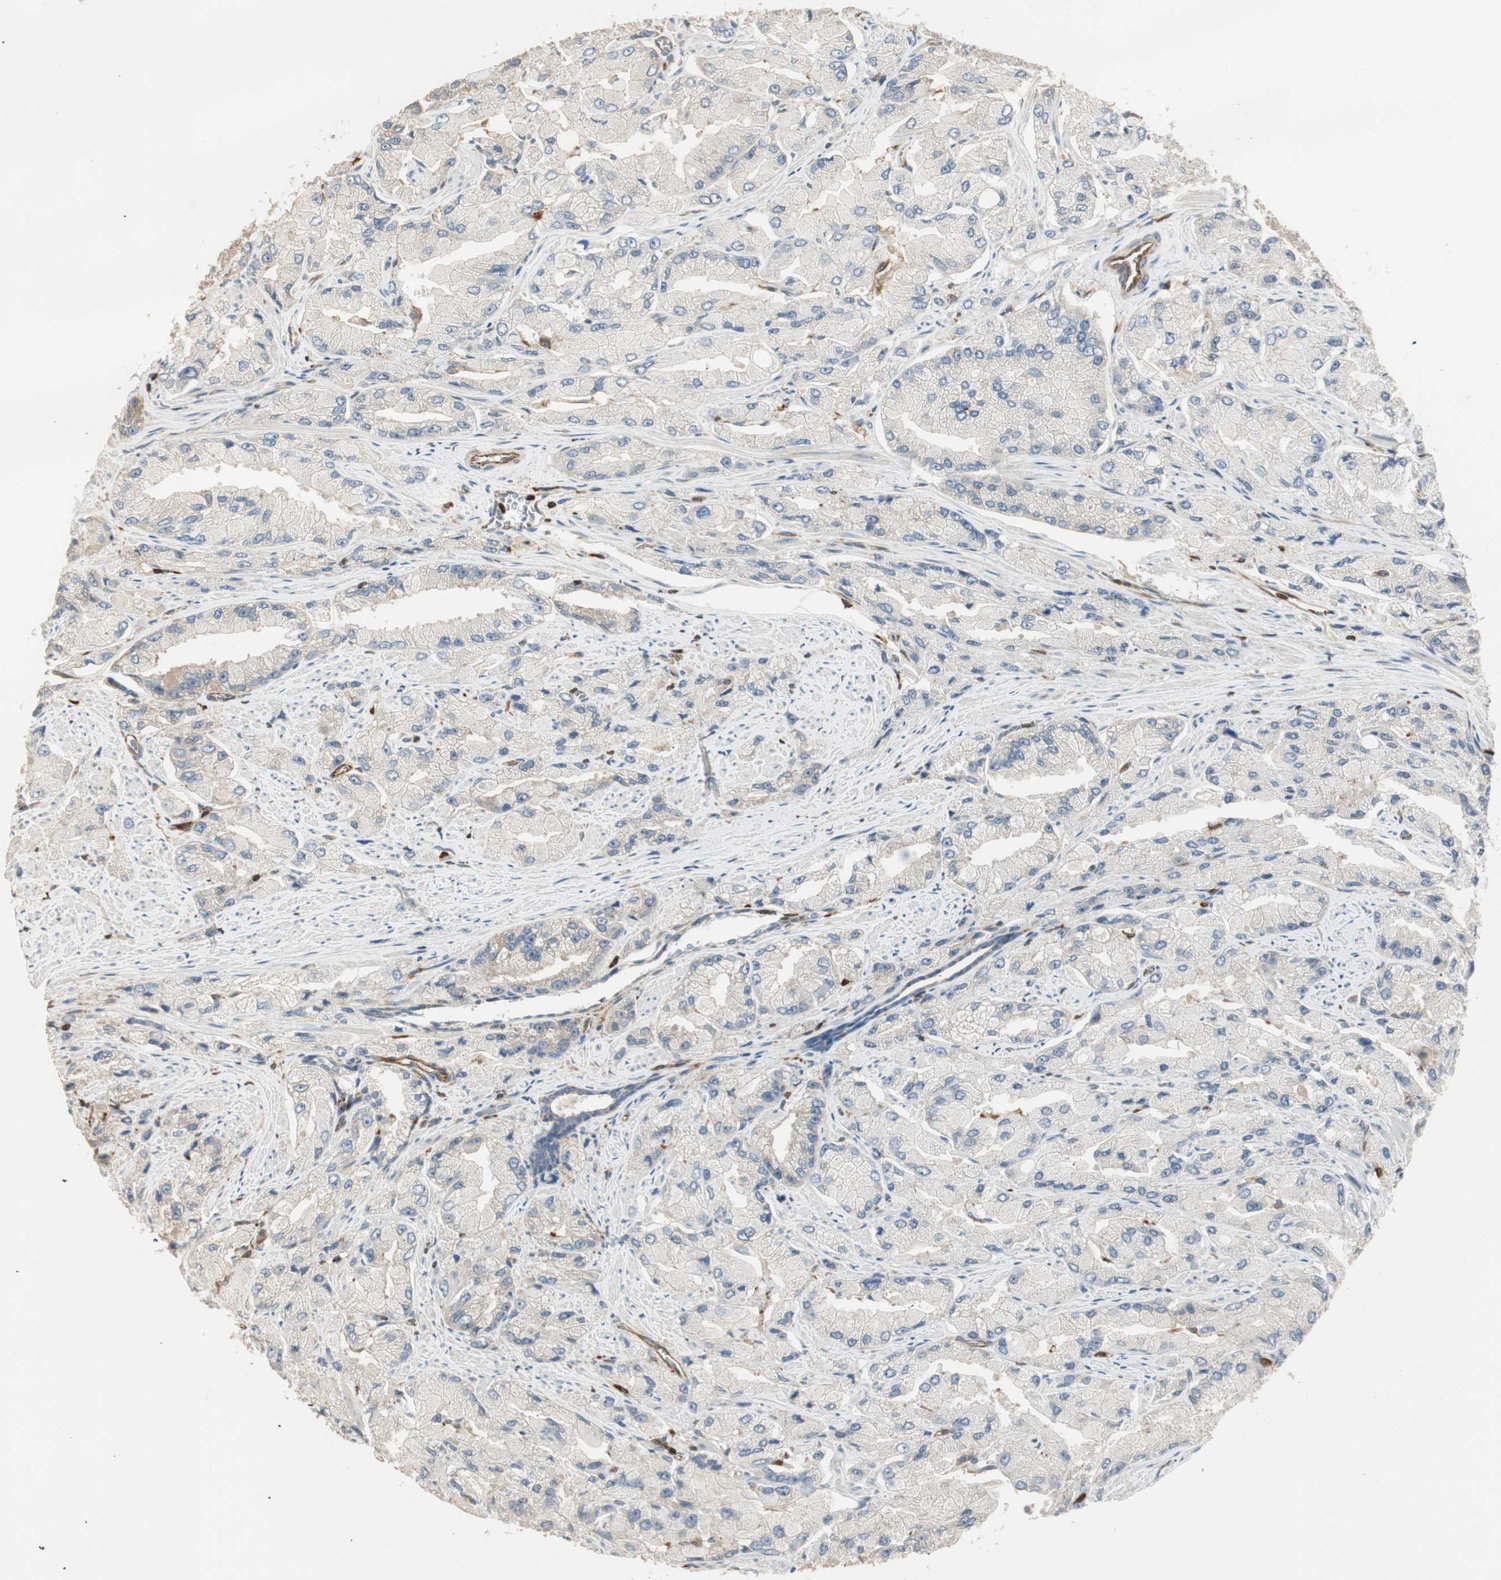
{"staining": {"intensity": "negative", "quantity": "none", "location": "none"}, "tissue": "prostate cancer", "cell_type": "Tumor cells", "image_type": "cancer", "snomed": [{"axis": "morphology", "description": "Adenocarcinoma, High grade"}, {"axis": "topography", "description": "Prostate"}], "caption": "An image of adenocarcinoma (high-grade) (prostate) stained for a protein shows no brown staining in tumor cells.", "gene": "CRLF3", "patient": {"sex": "male", "age": 58}}